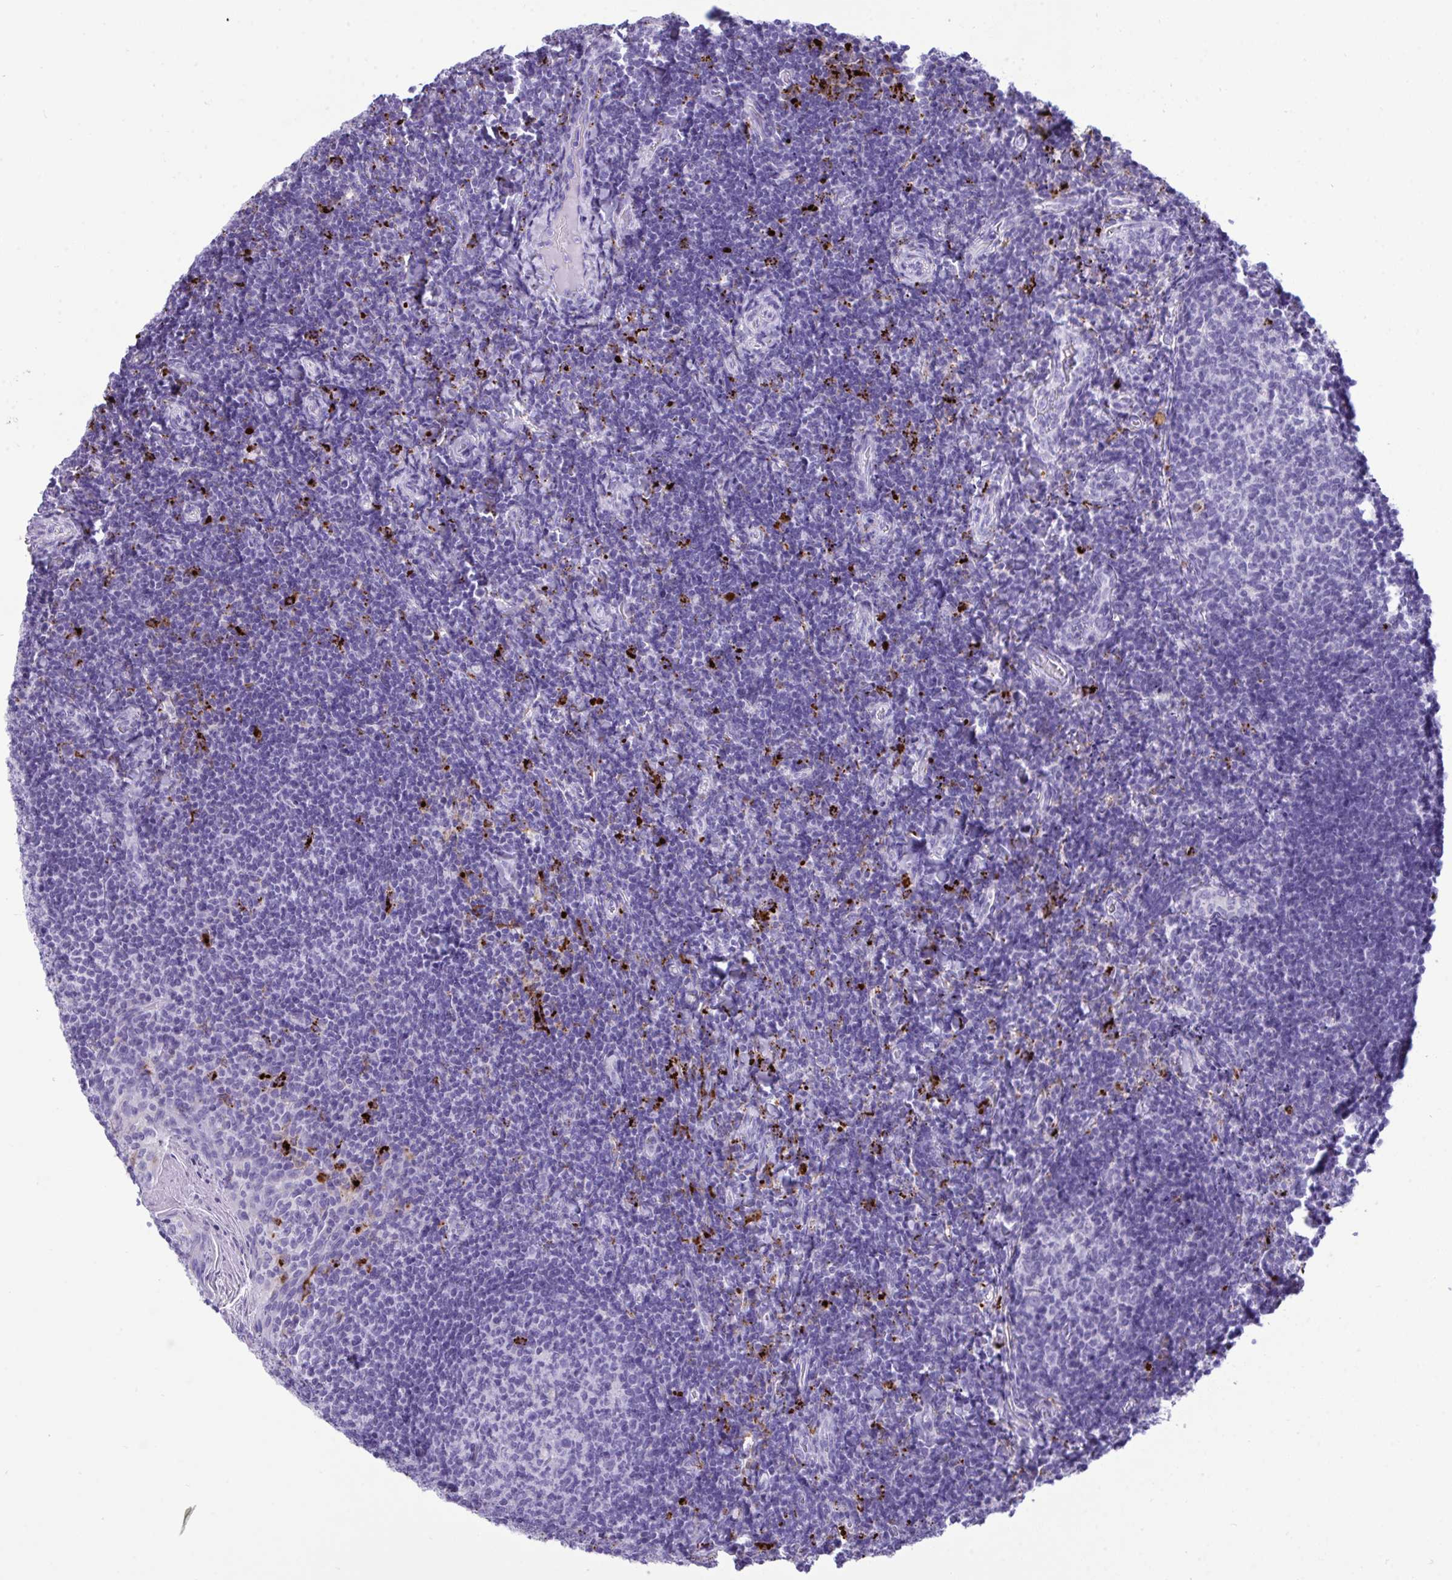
{"staining": {"intensity": "negative", "quantity": "none", "location": "none"}, "tissue": "tonsil", "cell_type": "Germinal center cells", "image_type": "normal", "snomed": [{"axis": "morphology", "description": "Normal tissue, NOS"}, {"axis": "topography", "description": "Tonsil"}], "caption": "A photomicrograph of tonsil stained for a protein shows no brown staining in germinal center cells.", "gene": "CPVL", "patient": {"sex": "female", "age": 10}}